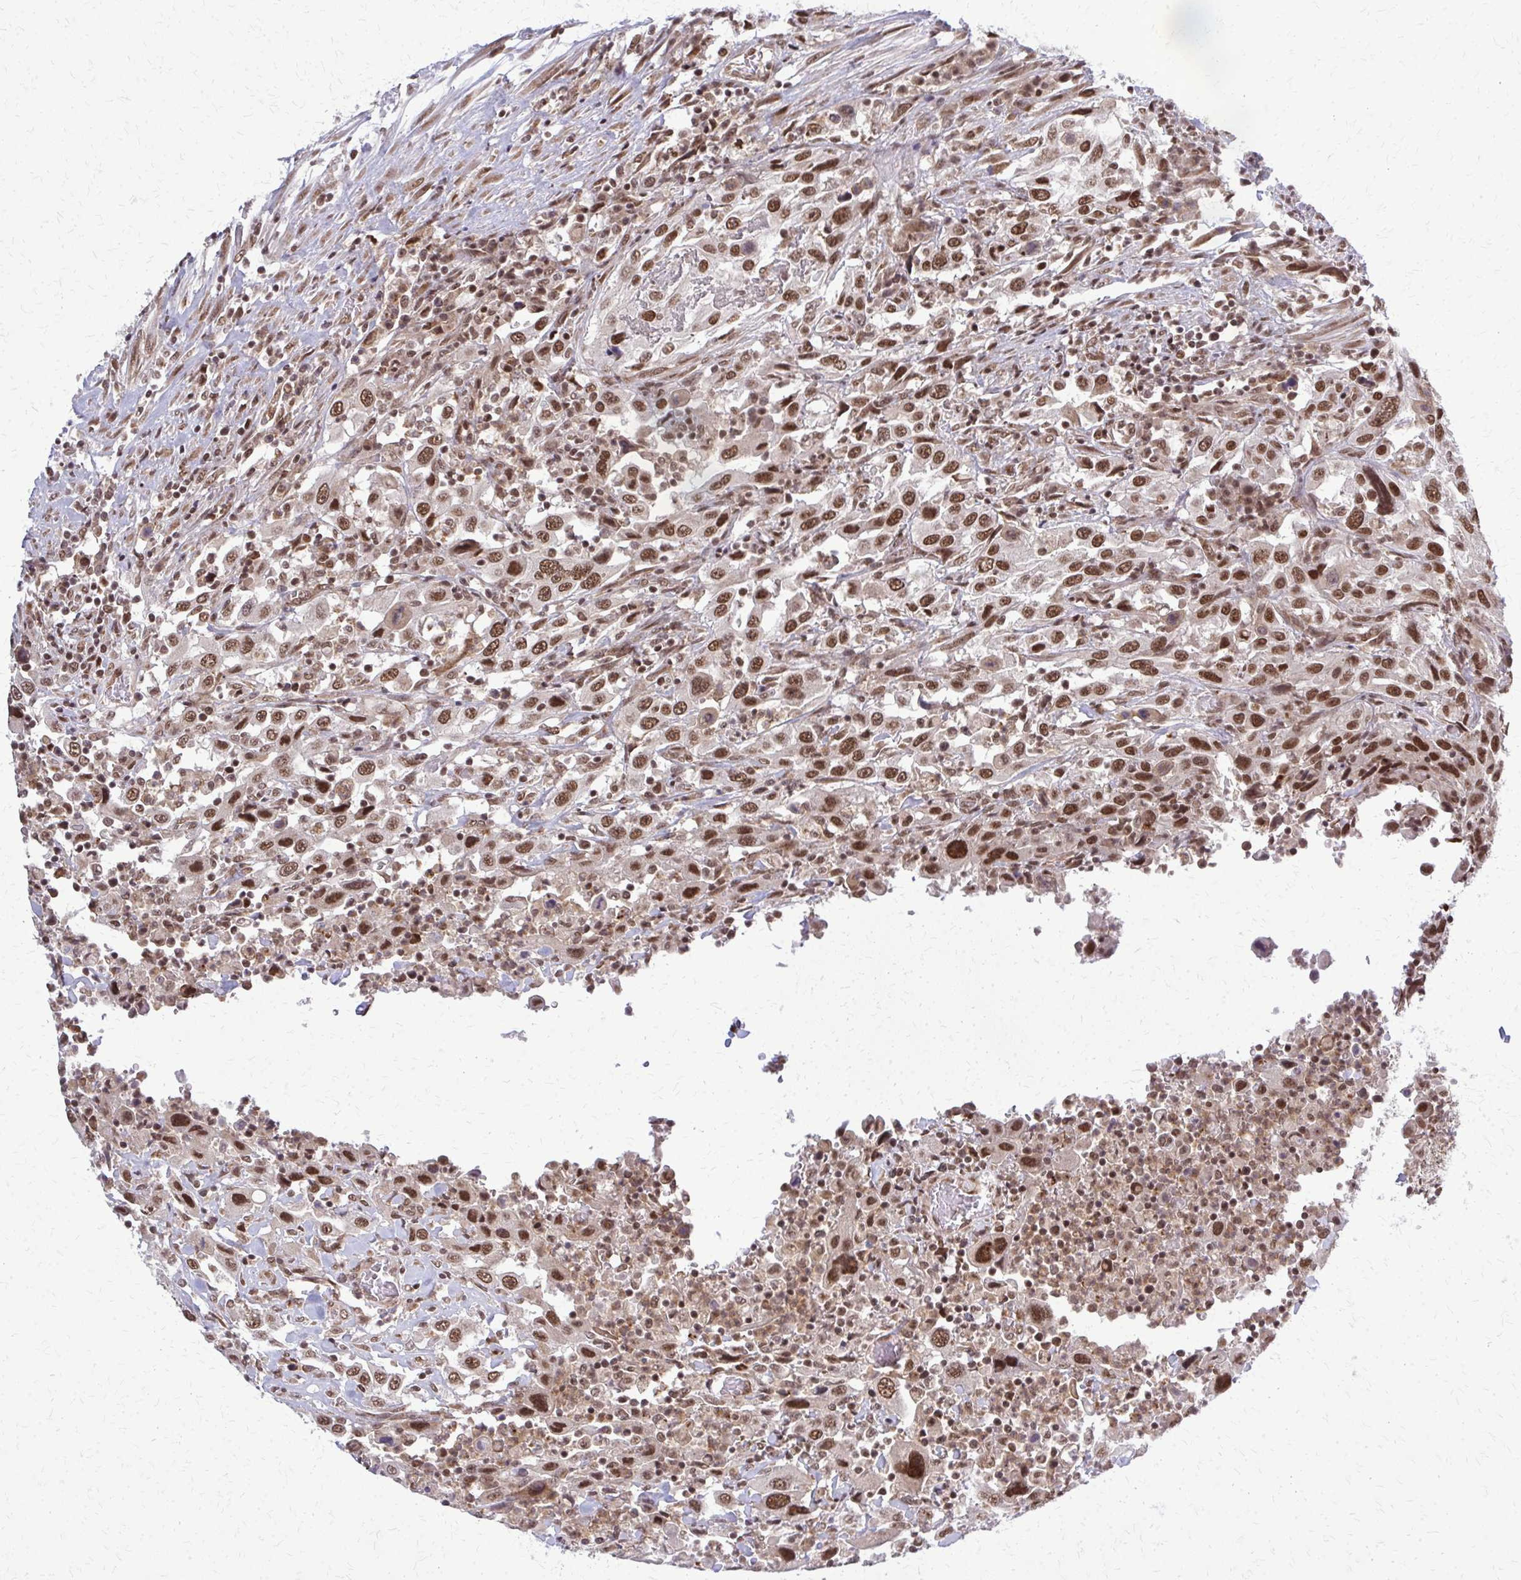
{"staining": {"intensity": "moderate", "quantity": ">75%", "location": "nuclear"}, "tissue": "urothelial cancer", "cell_type": "Tumor cells", "image_type": "cancer", "snomed": [{"axis": "morphology", "description": "Urothelial carcinoma, High grade"}, {"axis": "topography", "description": "Urinary bladder"}], "caption": "A brown stain labels moderate nuclear positivity of a protein in urothelial cancer tumor cells.", "gene": "HDAC3", "patient": {"sex": "male", "age": 61}}